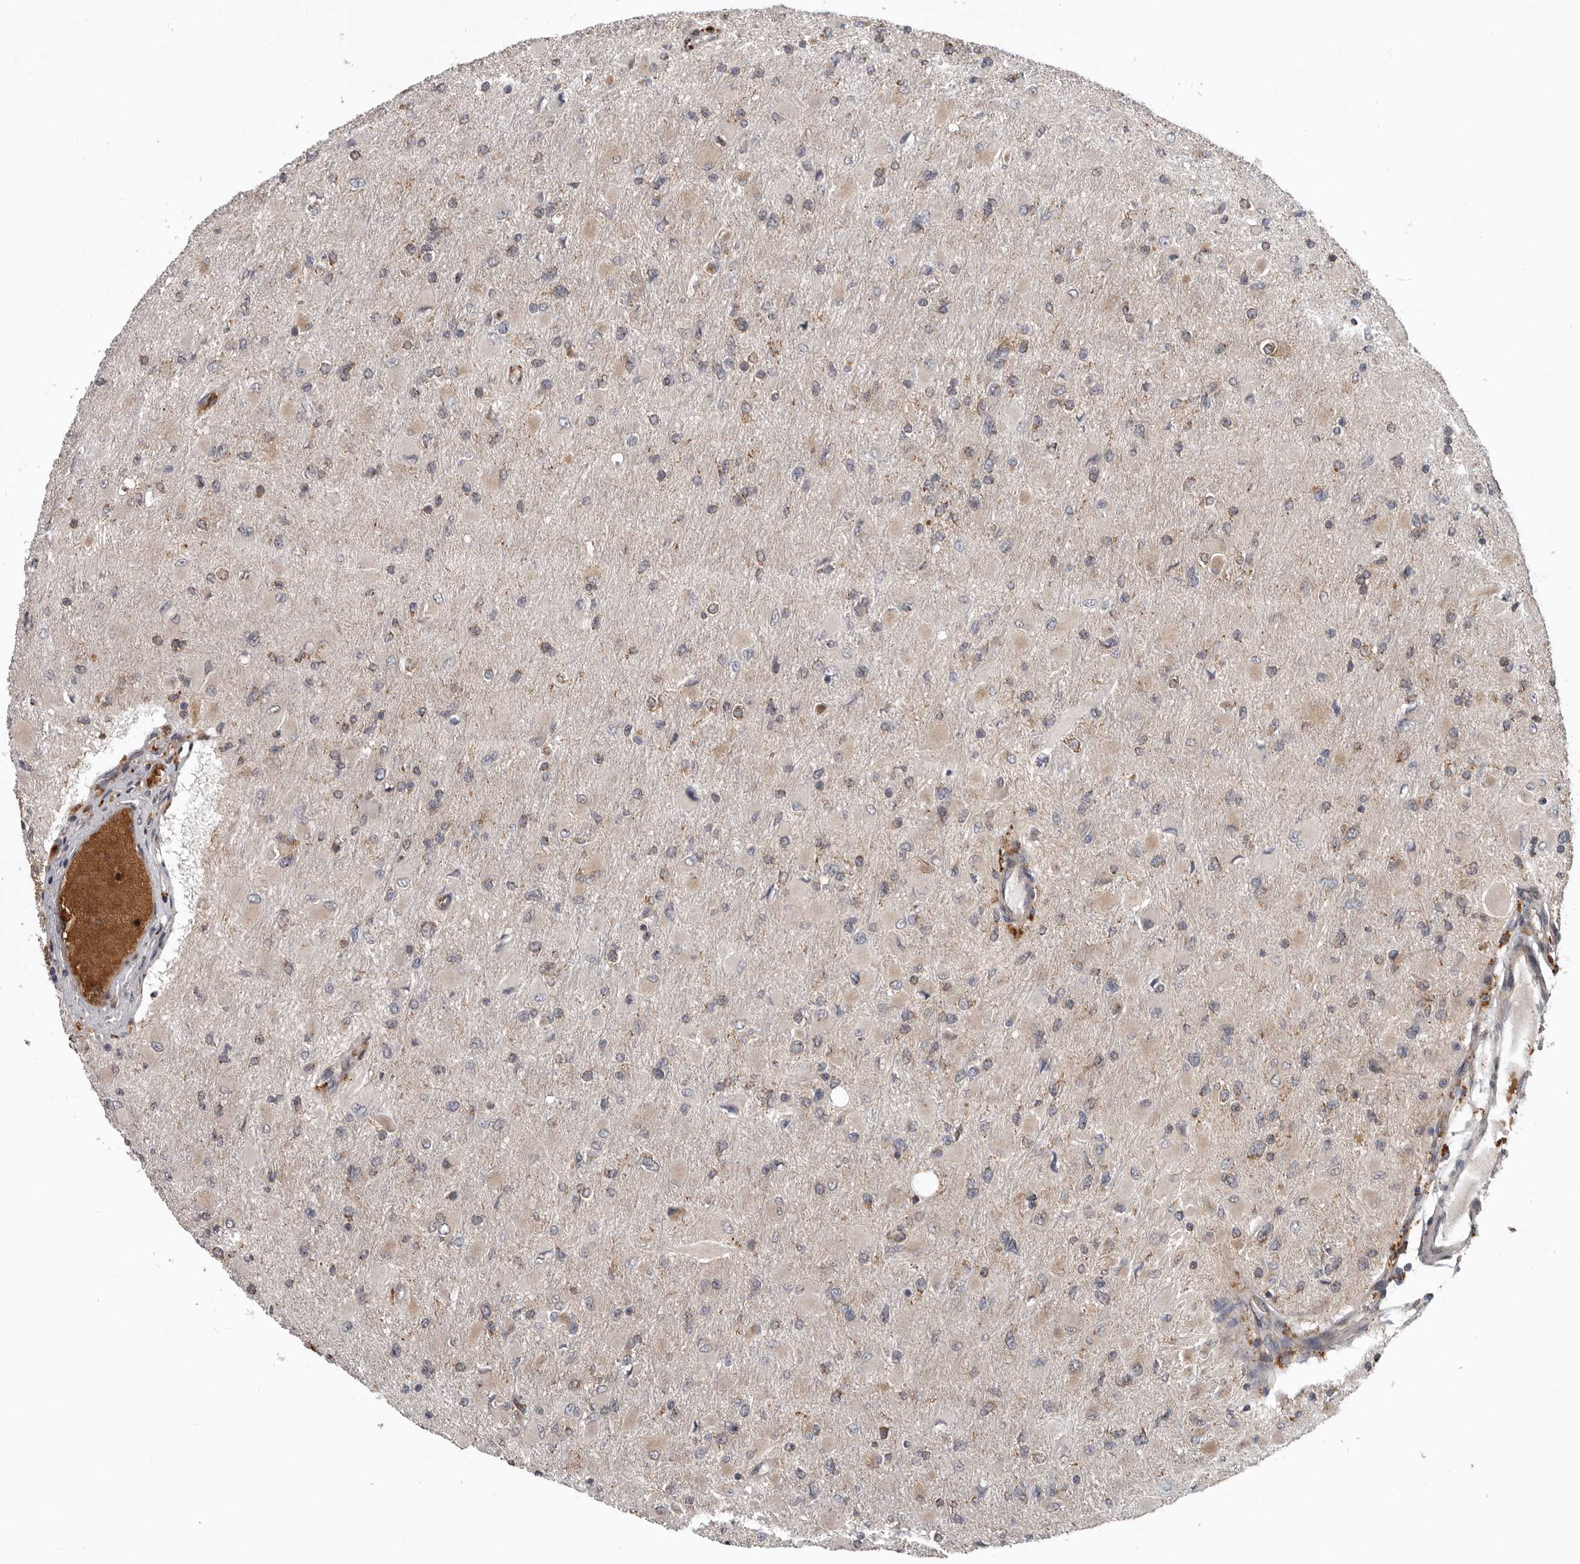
{"staining": {"intensity": "weak", "quantity": "25%-75%", "location": "cytoplasmic/membranous"}, "tissue": "glioma", "cell_type": "Tumor cells", "image_type": "cancer", "snomed": [{"axis": "morphology", "description": "Glioma, malignant, High grade"}, {"axis": "topography", "description": "Cerebral cortex"}], "caption": "Immunohistochemical staining of human glioma displays low levels of weak cytoplasmic/membranous staining in about 25%-75% of tumor cells. (DAB (3,3'-diaminobenzidine) IHC, brown staining for protein, blue staining for nuclei).", "gene": "FGFR4", "patient": {"sex": "female", "age": 36}}